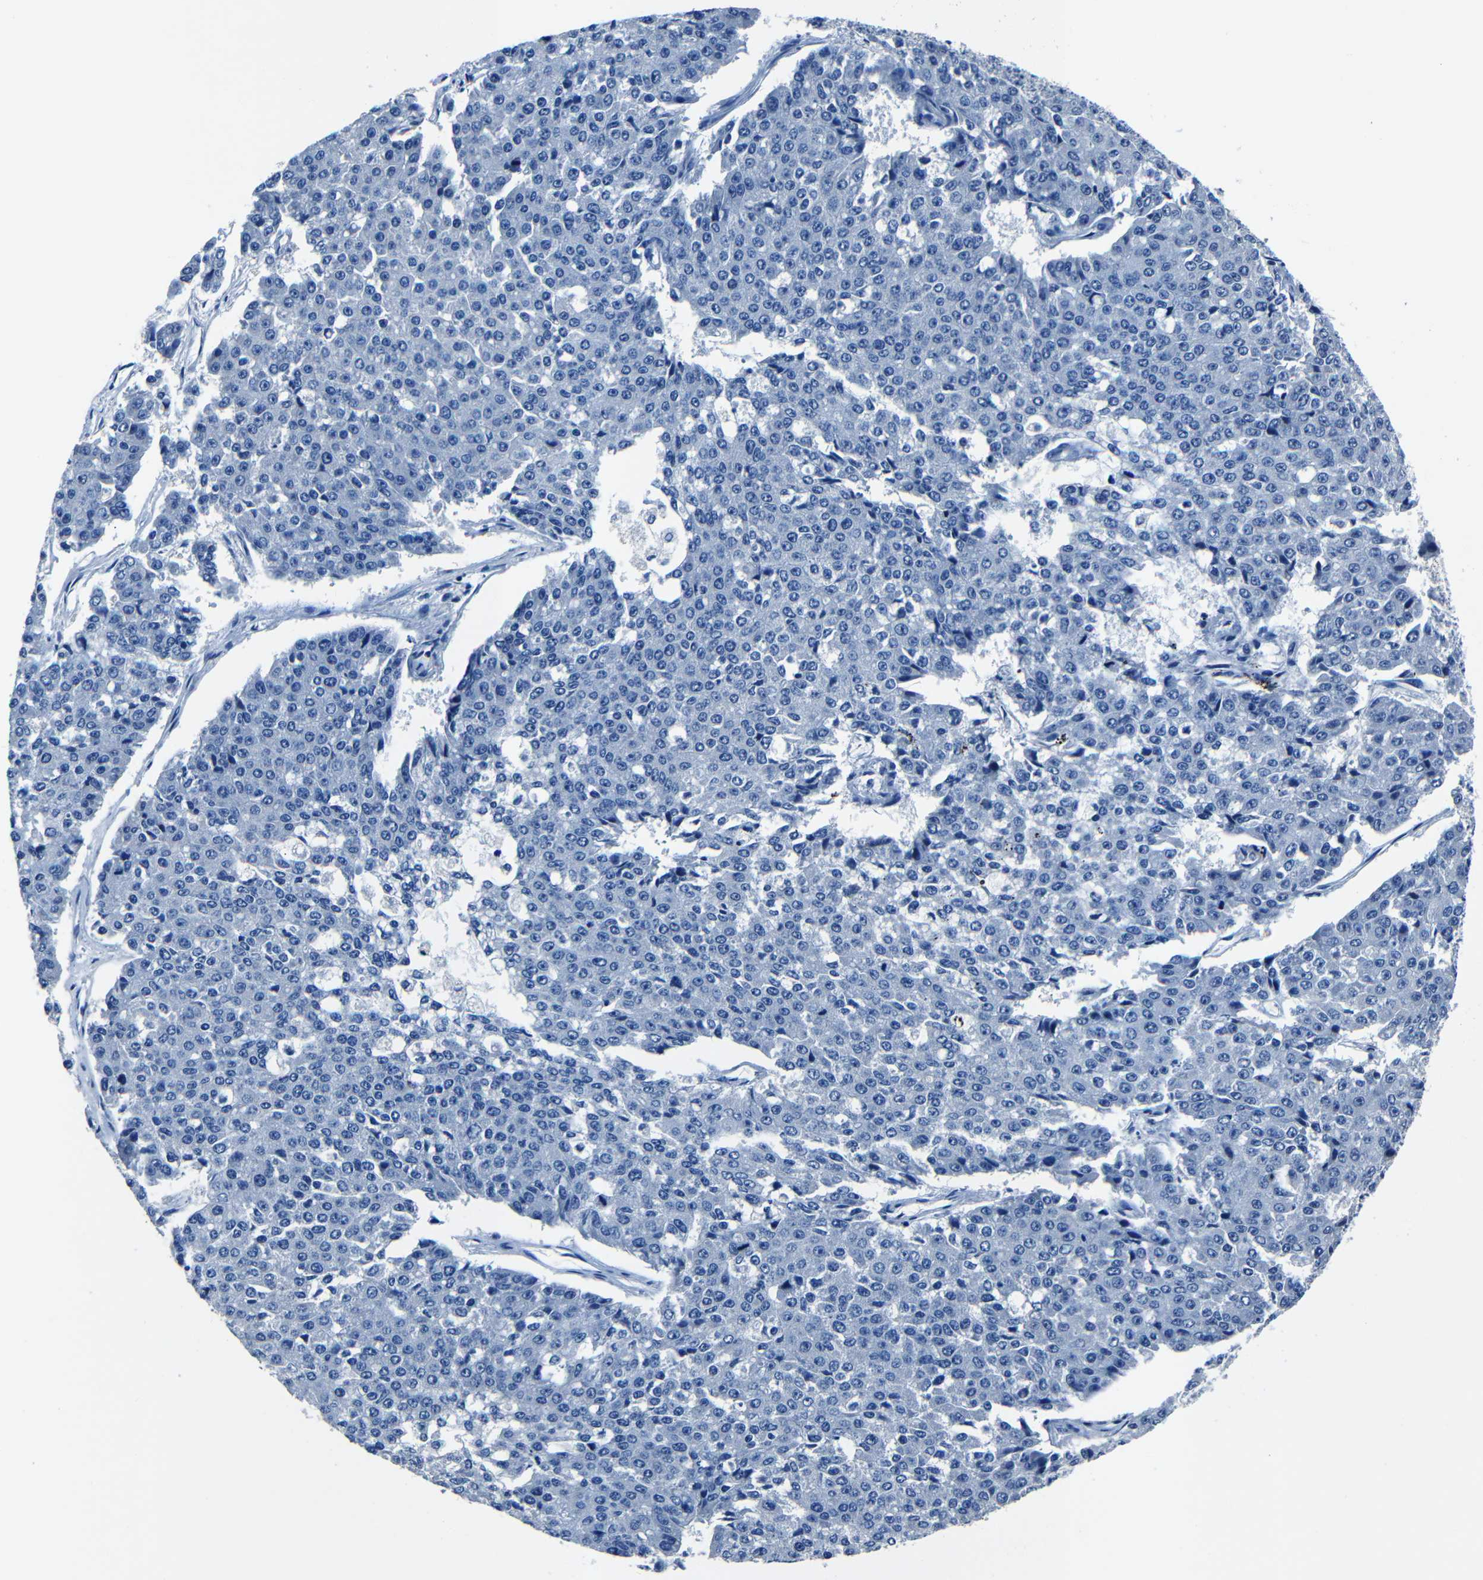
{"staining": {"intensity": "negative", "quantity": "none", "location": "none"}, "tissue": "pancreatic cancer", "cell_type": "Tumor cells", "image_type": "cancer", "snomed": [{"axis": "morphology", "description": "Adenocarcinoma, NOS"}, {"axis": "topography", "description": "Pancreas"}], "caption": "Tumor cells are negative for protein expression in human pancreatic cancer.", "gene": "NCMAP", "patient": {"sex": "male", "age": 50}}